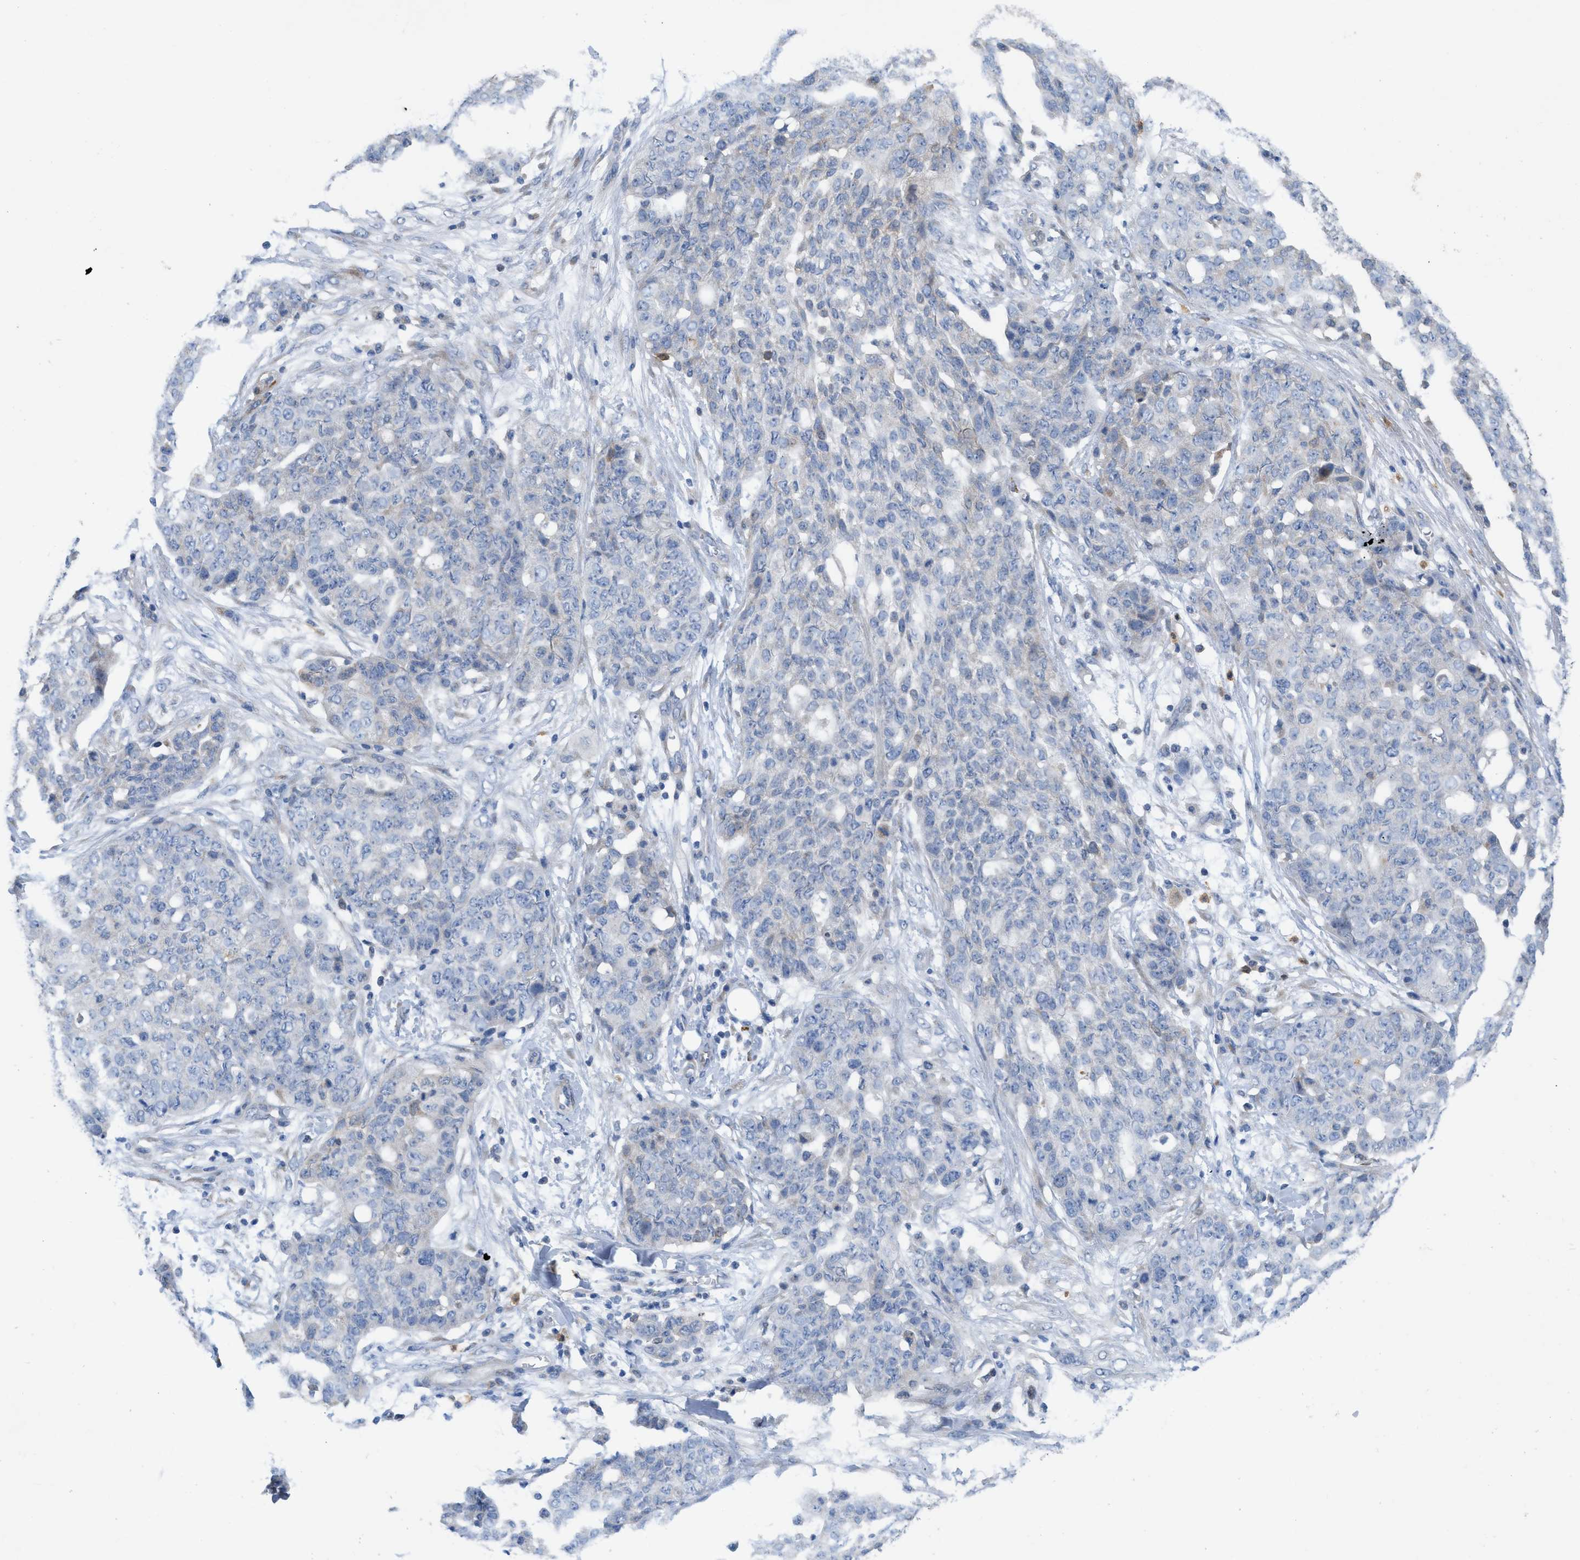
{"staining": {"intensity": "negative", "quantity": "none", "location": "none"}, "tissue": "ovarian cancer", "cell_type": "Tumor cells", "image_type": "cancer", "snomed": [{"axis": "morphology", "description": "Cystadenocarcinoma, serous, NOS"}, {"axis": "topography", "description": "Soft tissue"}, {"axis": "topography", "description": "Ovary"}], "caption": "An image of ovarian cancer (serous cystadenocarcinoma) stained for a protein displays no brown staining in tumor cells.", "gene": "PLPPR5", "patient": {"sex": "female", "age": 57}}